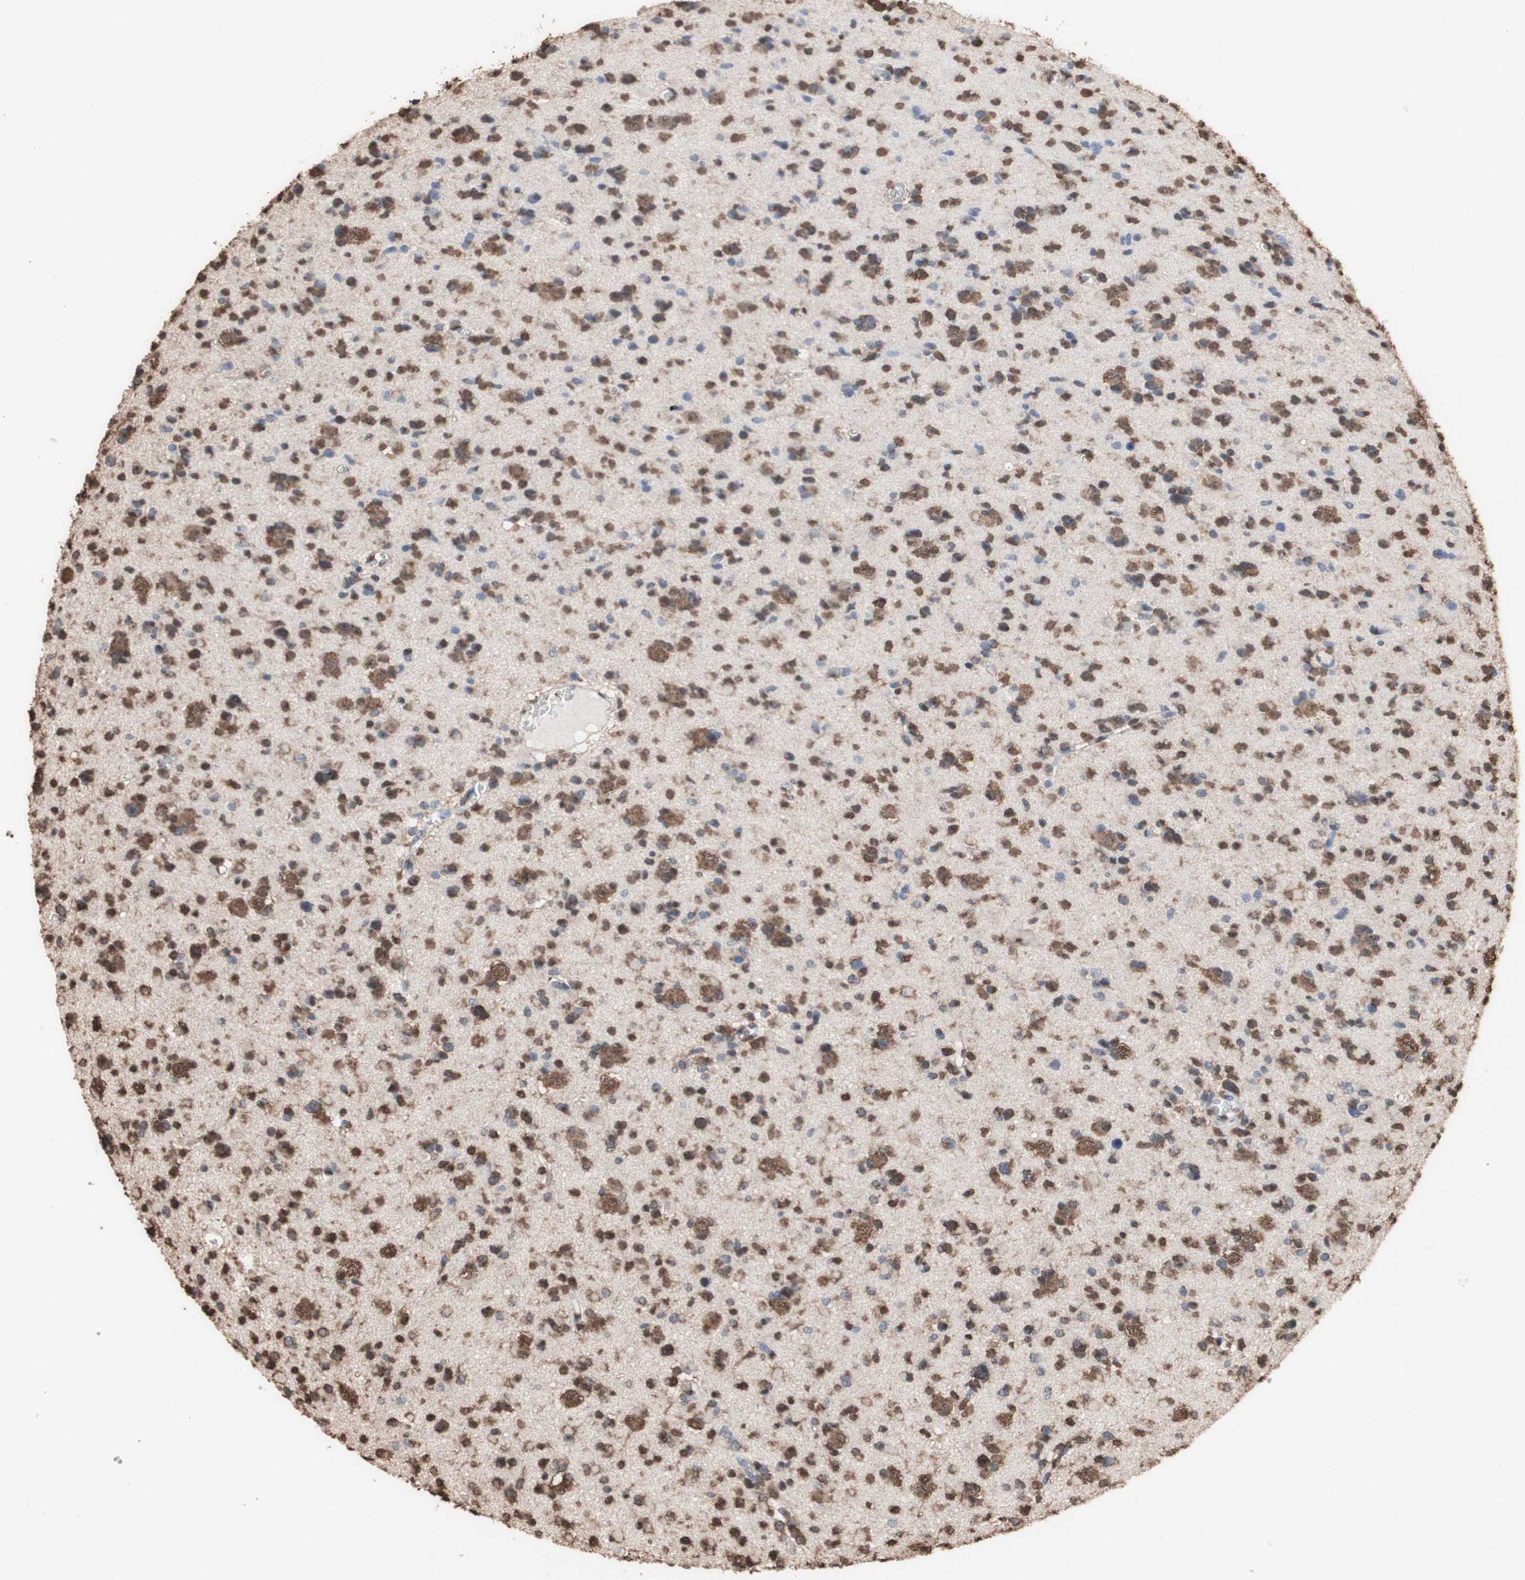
{"staining": {"intensity": "moderate", "quantity": "25%-75%", "location": "cytoplasmic/membranous,nuclear"}, "tissue": "glioma", "cell_type": "Tumor cells", "image_type": "cancer", "snomed": [{"axis": "morphology", "description": "Glioma, malignant, Low grade"}, {"axis": "topography", "description": "Brain"}], "caption": "Protein expression analysis of human glioma reveals moderate cytoplasmic/membranous and nuclear expression in approximately 25%-75% of tumor cells.", "gene": "PIDD1", "patient": {"sex": "female", "age": 22}}